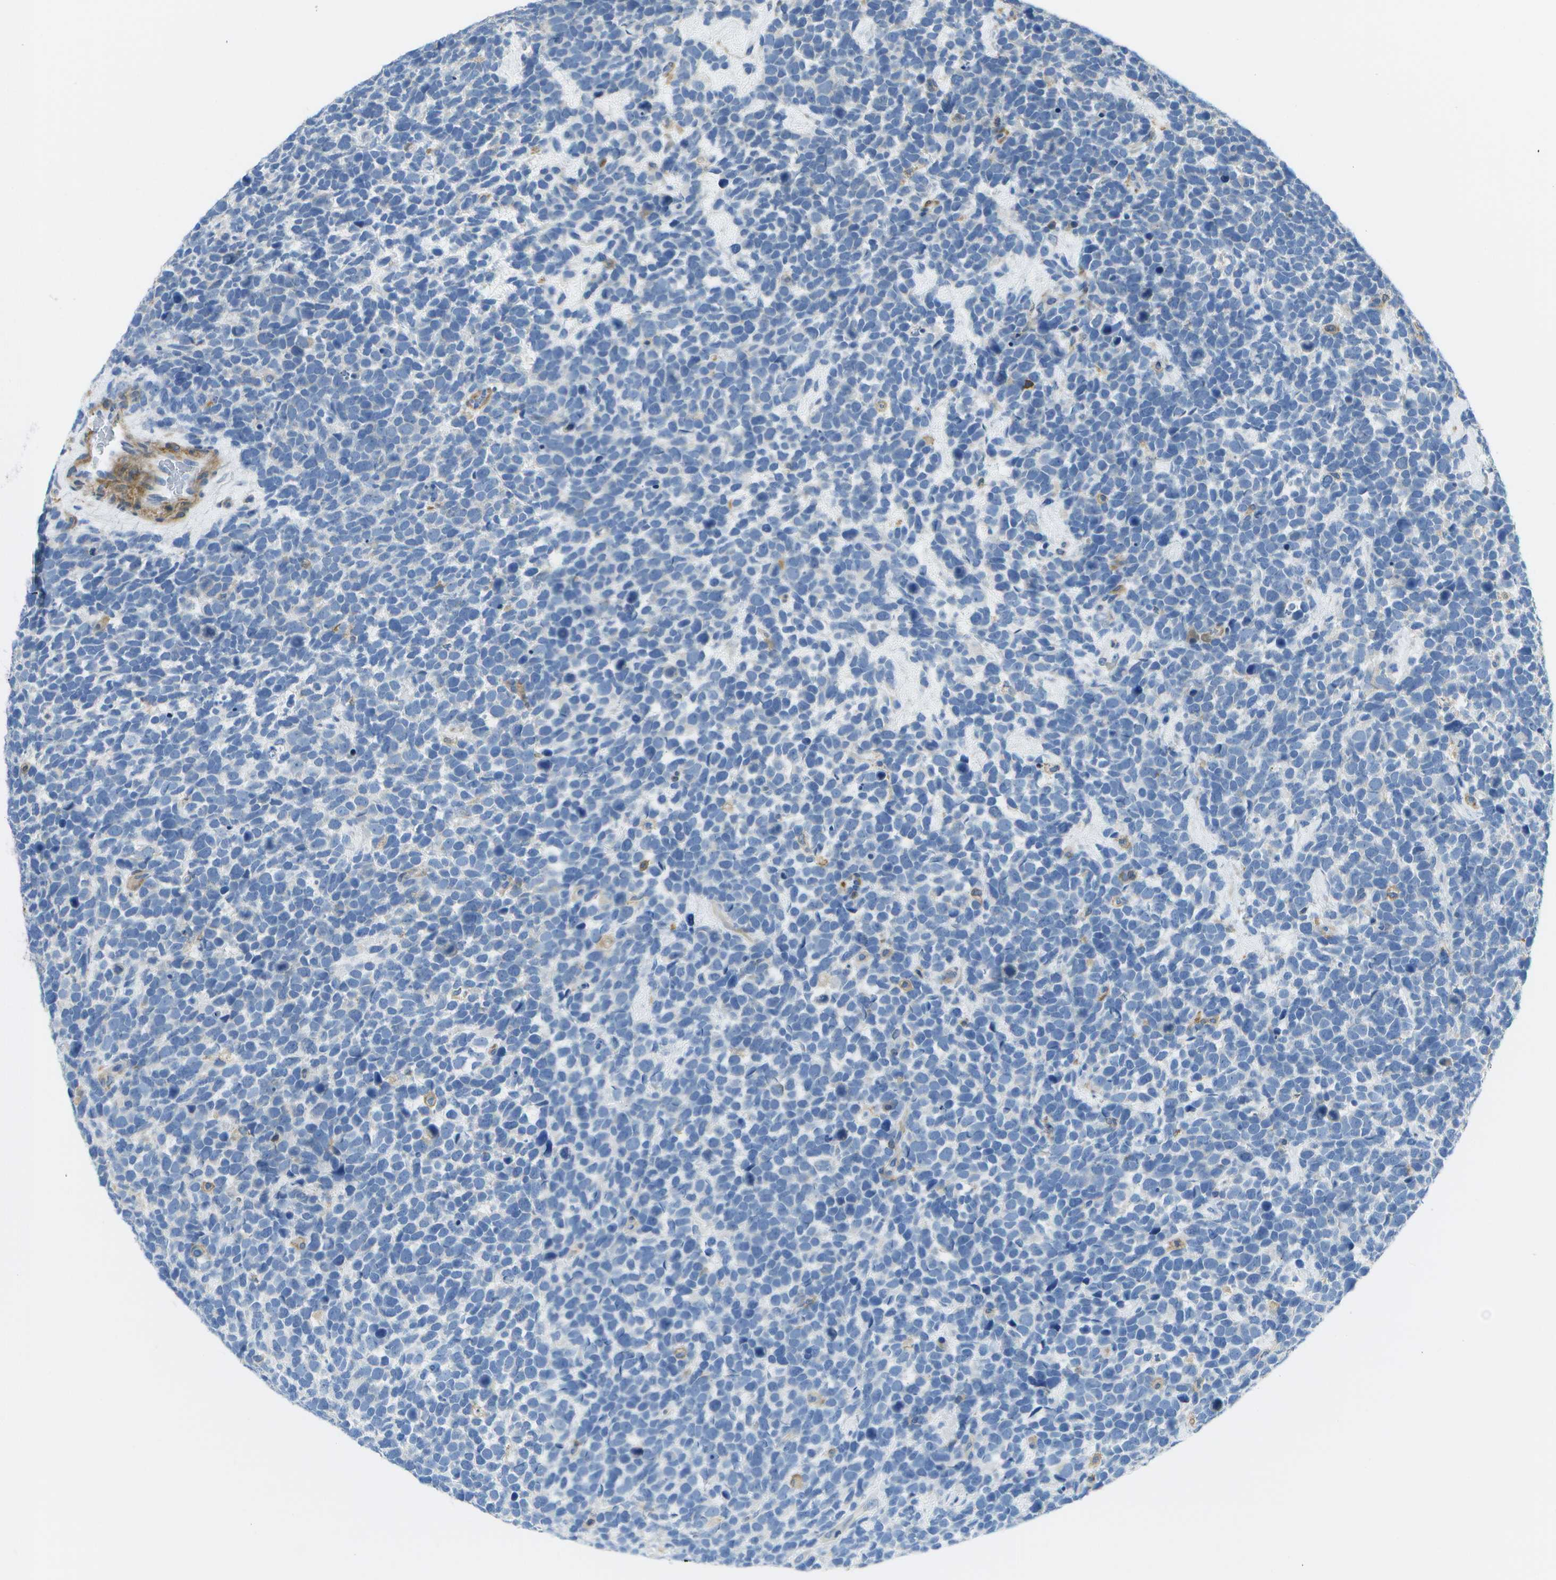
{"staining": {"intensity": "negative", "quantity": "none", "location": "none"}, "tissue": "urothelial cancer", "cell_type": "Tumor cells", "image_type": "cancer", "snomed": [{"axis": "morphology", "description": "Urothelial carcinoma, High grade"}, {"axis": "topography", "description": "Urinary bladder"}], "caption": "The immunohistochemistry (IHC) histopathology image has no significant positivity in tumor cells of urothelial cancer tissue. (Immunohistochemistry, brightfield microscopy, high magnification).", "gene": "RCSD1", "patient": {"sex": "female", "age": 82}}